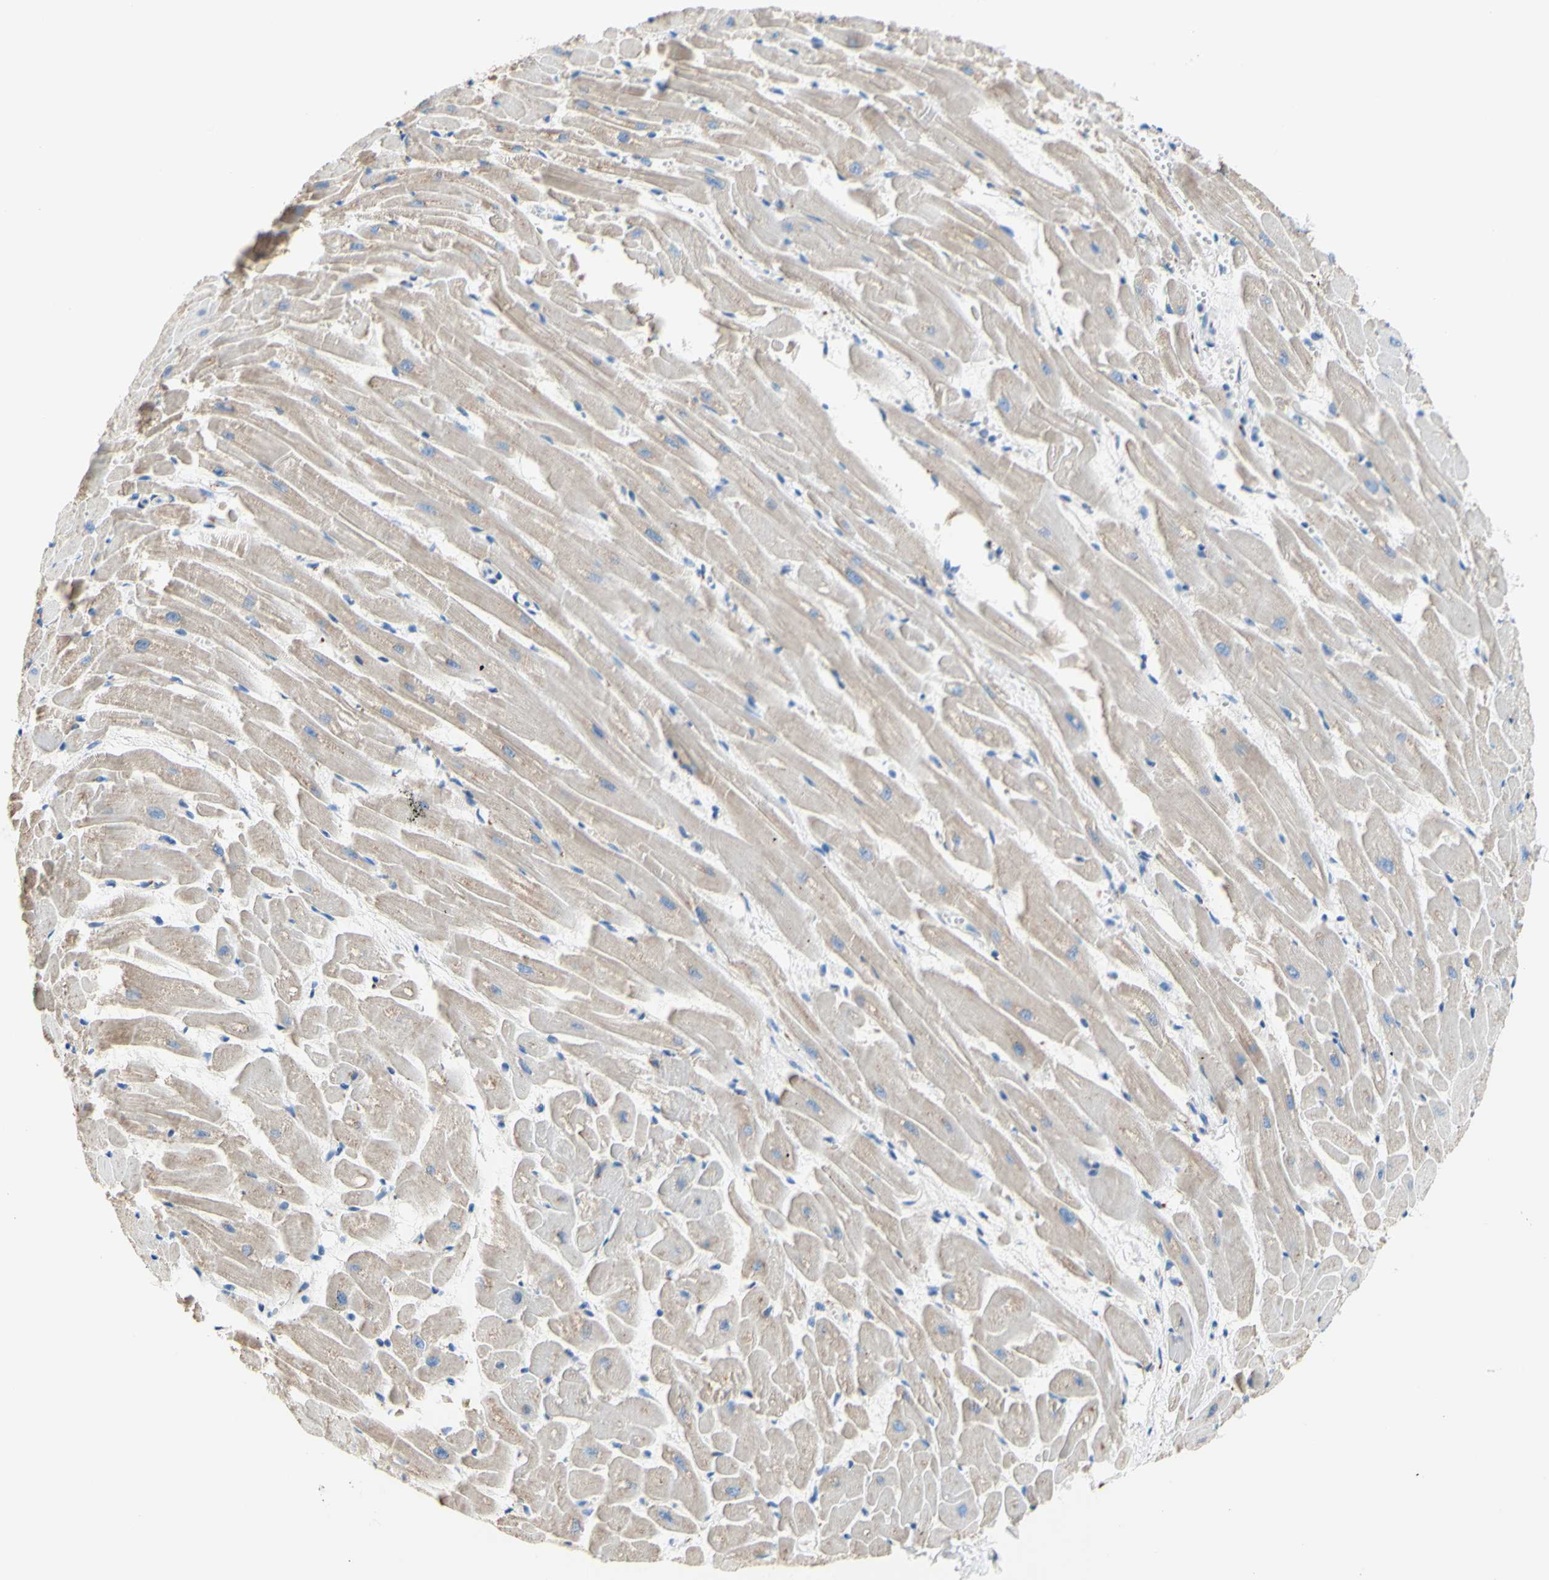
{"staining": {"intensity": "weak", "quantity": "<25%", "location": "cytoplasmic/membranous"}, "tissue": "heart muscle", "cell_type": "Cardiomyocytes", "image_type": "normal", "snomed": [{"axis": "morphology", "description": "Normal tissue, NOS"}, {"axis": "topography", "description": "Heart"}], "caption": "High magnification brightfield microscopy of benign heart muscle stained with DAB (brown) and counterstained with hematoxylin (blue): cardiomyocytes show no significant positivity. (DAB immunohistochemistry, high magnification).", "gene": "GALNT2", "patient": {"sex": "female", "age": 19}}